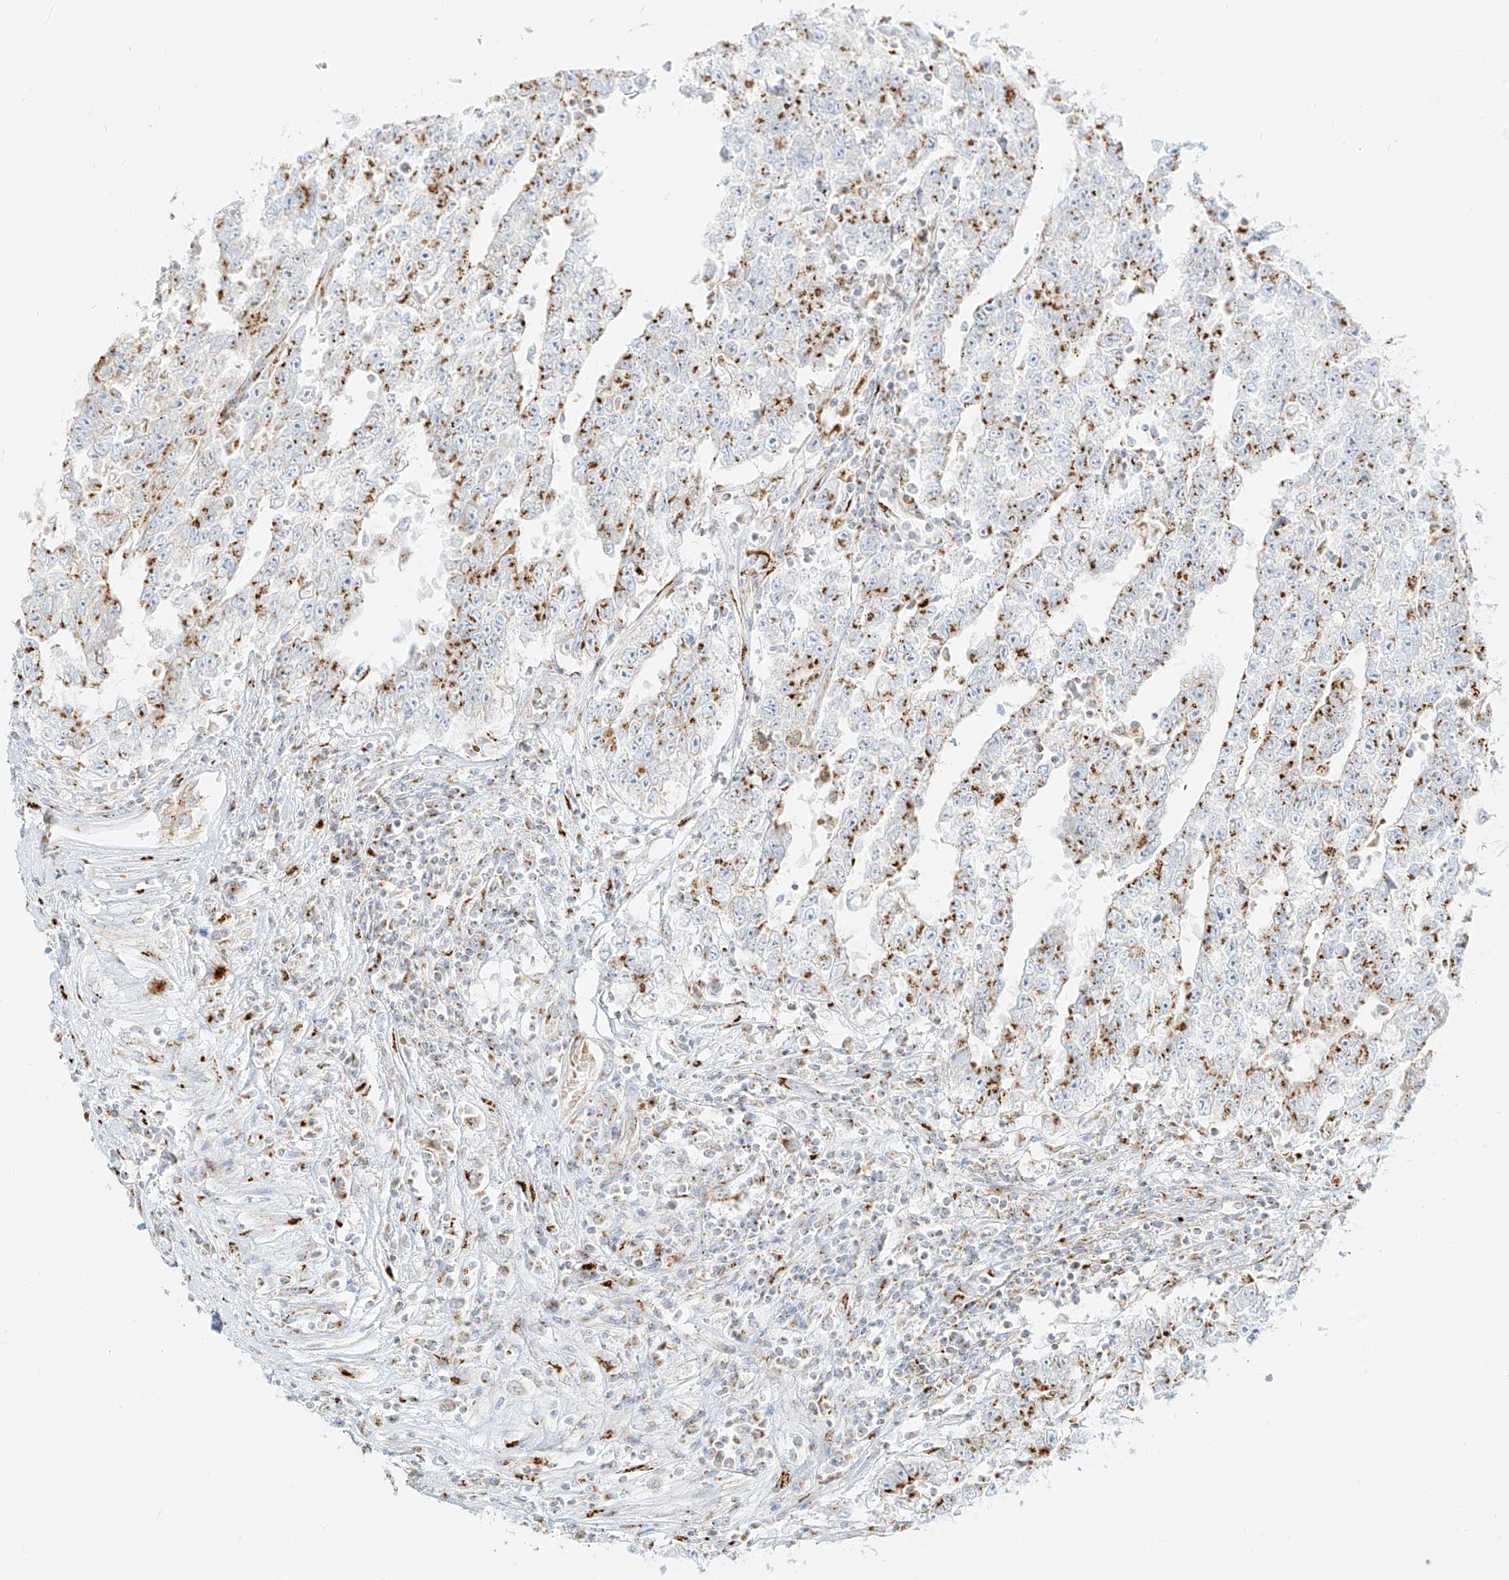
{"staining": {"intensity": "moderate", "quantity": "25%-75%", "location": "cytoplasmic/membranous"}, "tissue": "testis cancer", "cell_type": "Tumor cells", "image_type": "cancer", "snomed": [{"axis": "morphology", "description": "Carcinoma, Embryonal, NOS"}, {"axis": "topography", "description": "Testis"}], "caption": "Testis cancer (embryonal carcinoma) stained for a protein displays moderate cytoplasmic/membranous positivity in tumor cells. (Brightfield microscopy of DAB IHC at high magnification).", "gene": "TMEM87B", "patient": {"sex": "male", "age": 25}}